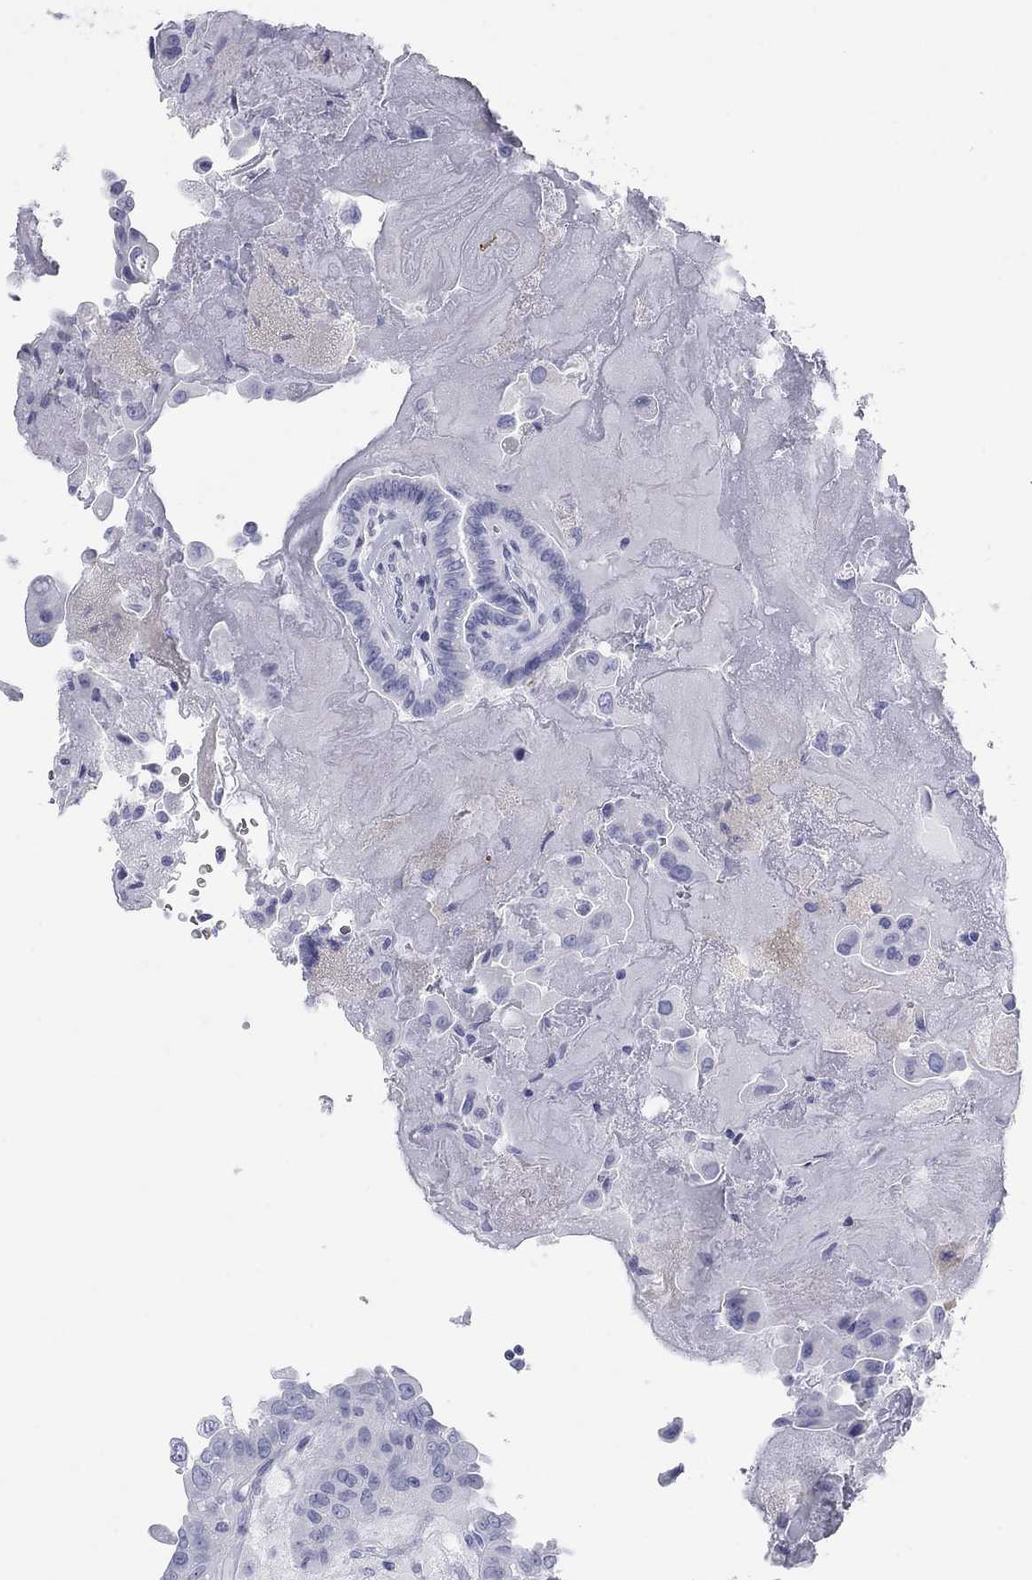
{"staining": {"intensity": "negative", "quantity": "none", "location": "none"}, "tissue": "thyroid cancer", "cell_type": "Tumor cells", "image_type": "cancer", "snomed": [{"axis": "morphology", "description": "Papillary adenocarcinoma, NOS"}, {"axis": "topography", "description": "Thyroid gland"}], "caption": "Thyroid cancer was stained to show a protein in brown. There is no significant expression in tumor cells.", "gene": "CALB1", "patient": {"sex": "female", "age": 37}}